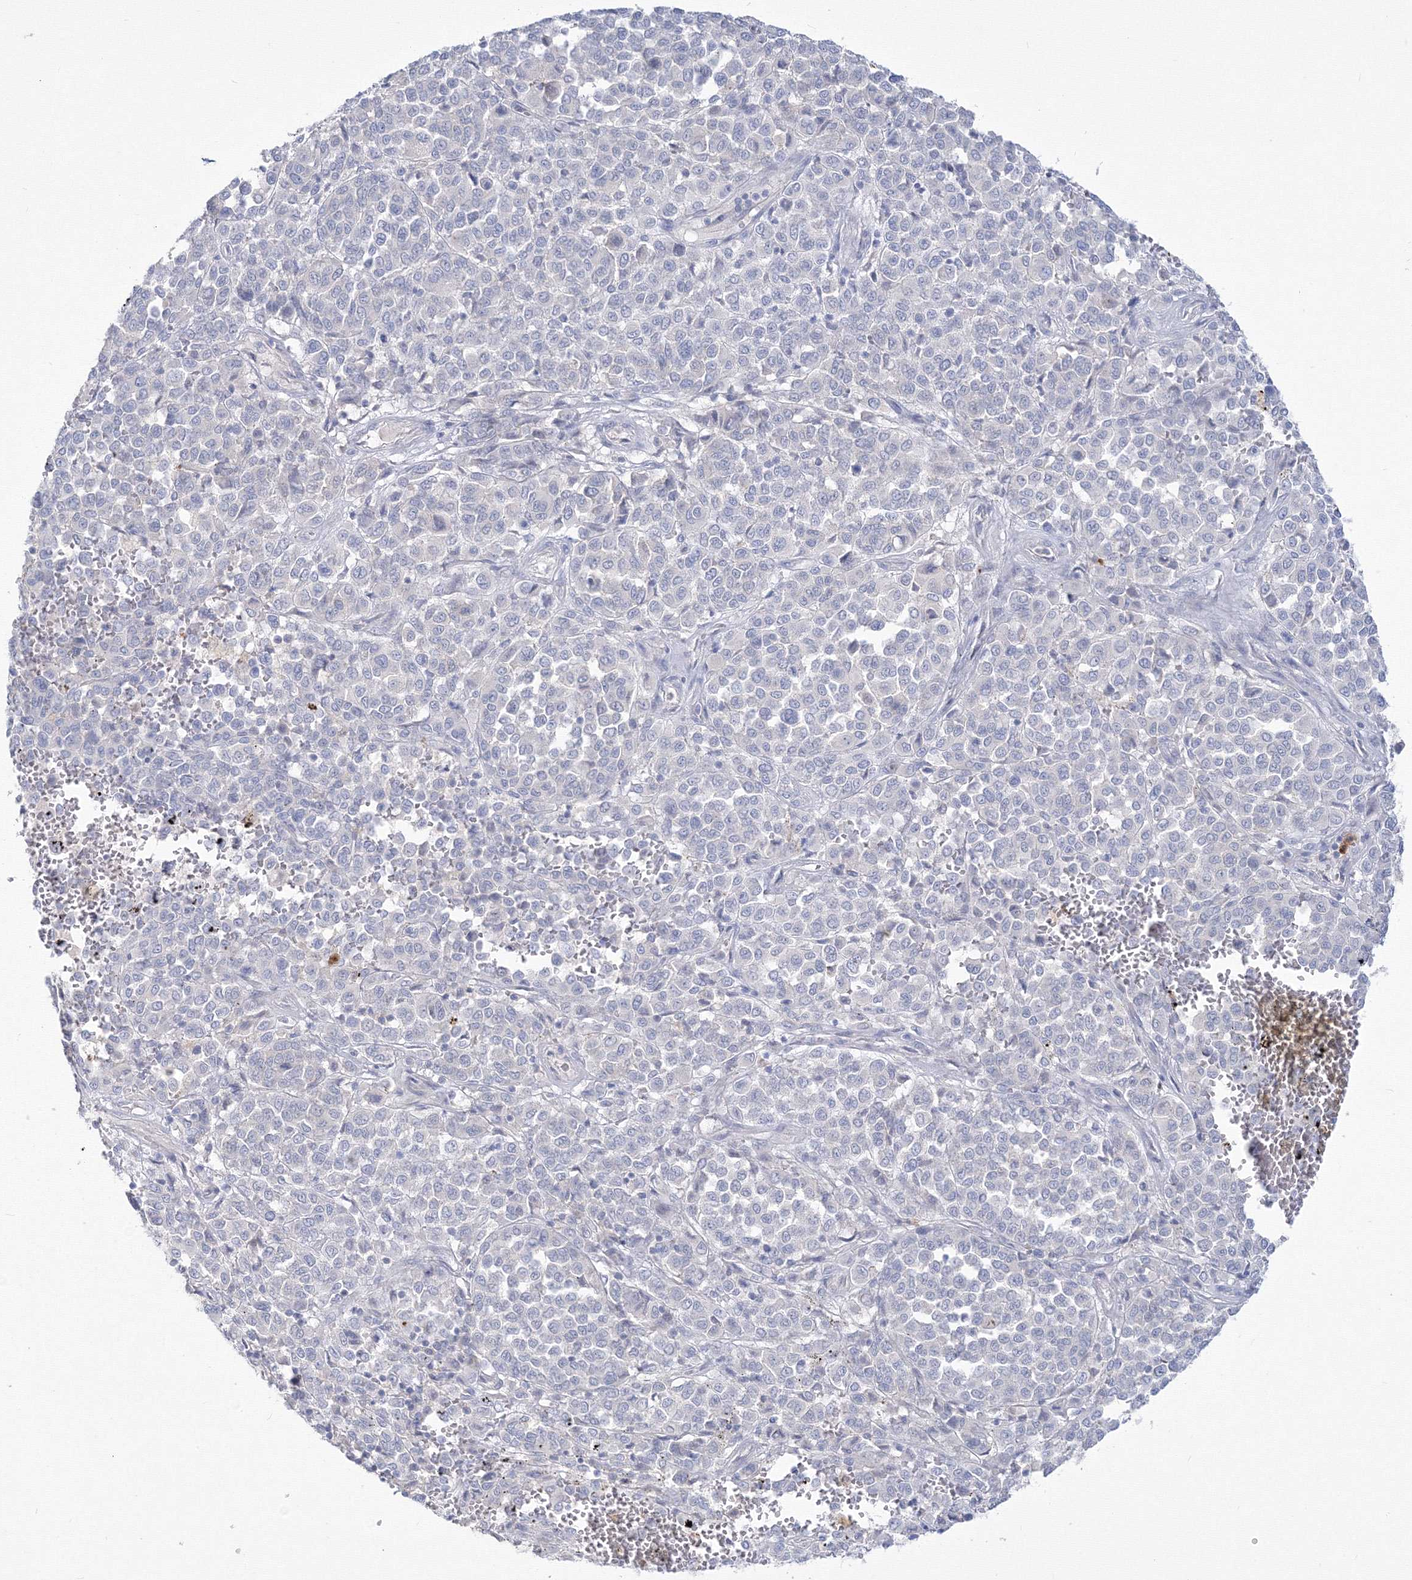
{"staining": {"intensity": "negative", "quantity": "none", "location": "none"}, "tissue": "melanoma", "cell_type": "Tumor cells", "image_type": "cancer", "snomed": [{"axis": "morphology", "description": "Malignant melanoma, Metastatic site"}, {"axis": "topography", "description": "Pancreas"}], "caption": "A photomicrograph of malignant melanoma (metastatic site) stained for a protein reveals no brown staining in tumor cells.", "gene": "FBXL8", "patient": {"sex": "female", "age": 30}}